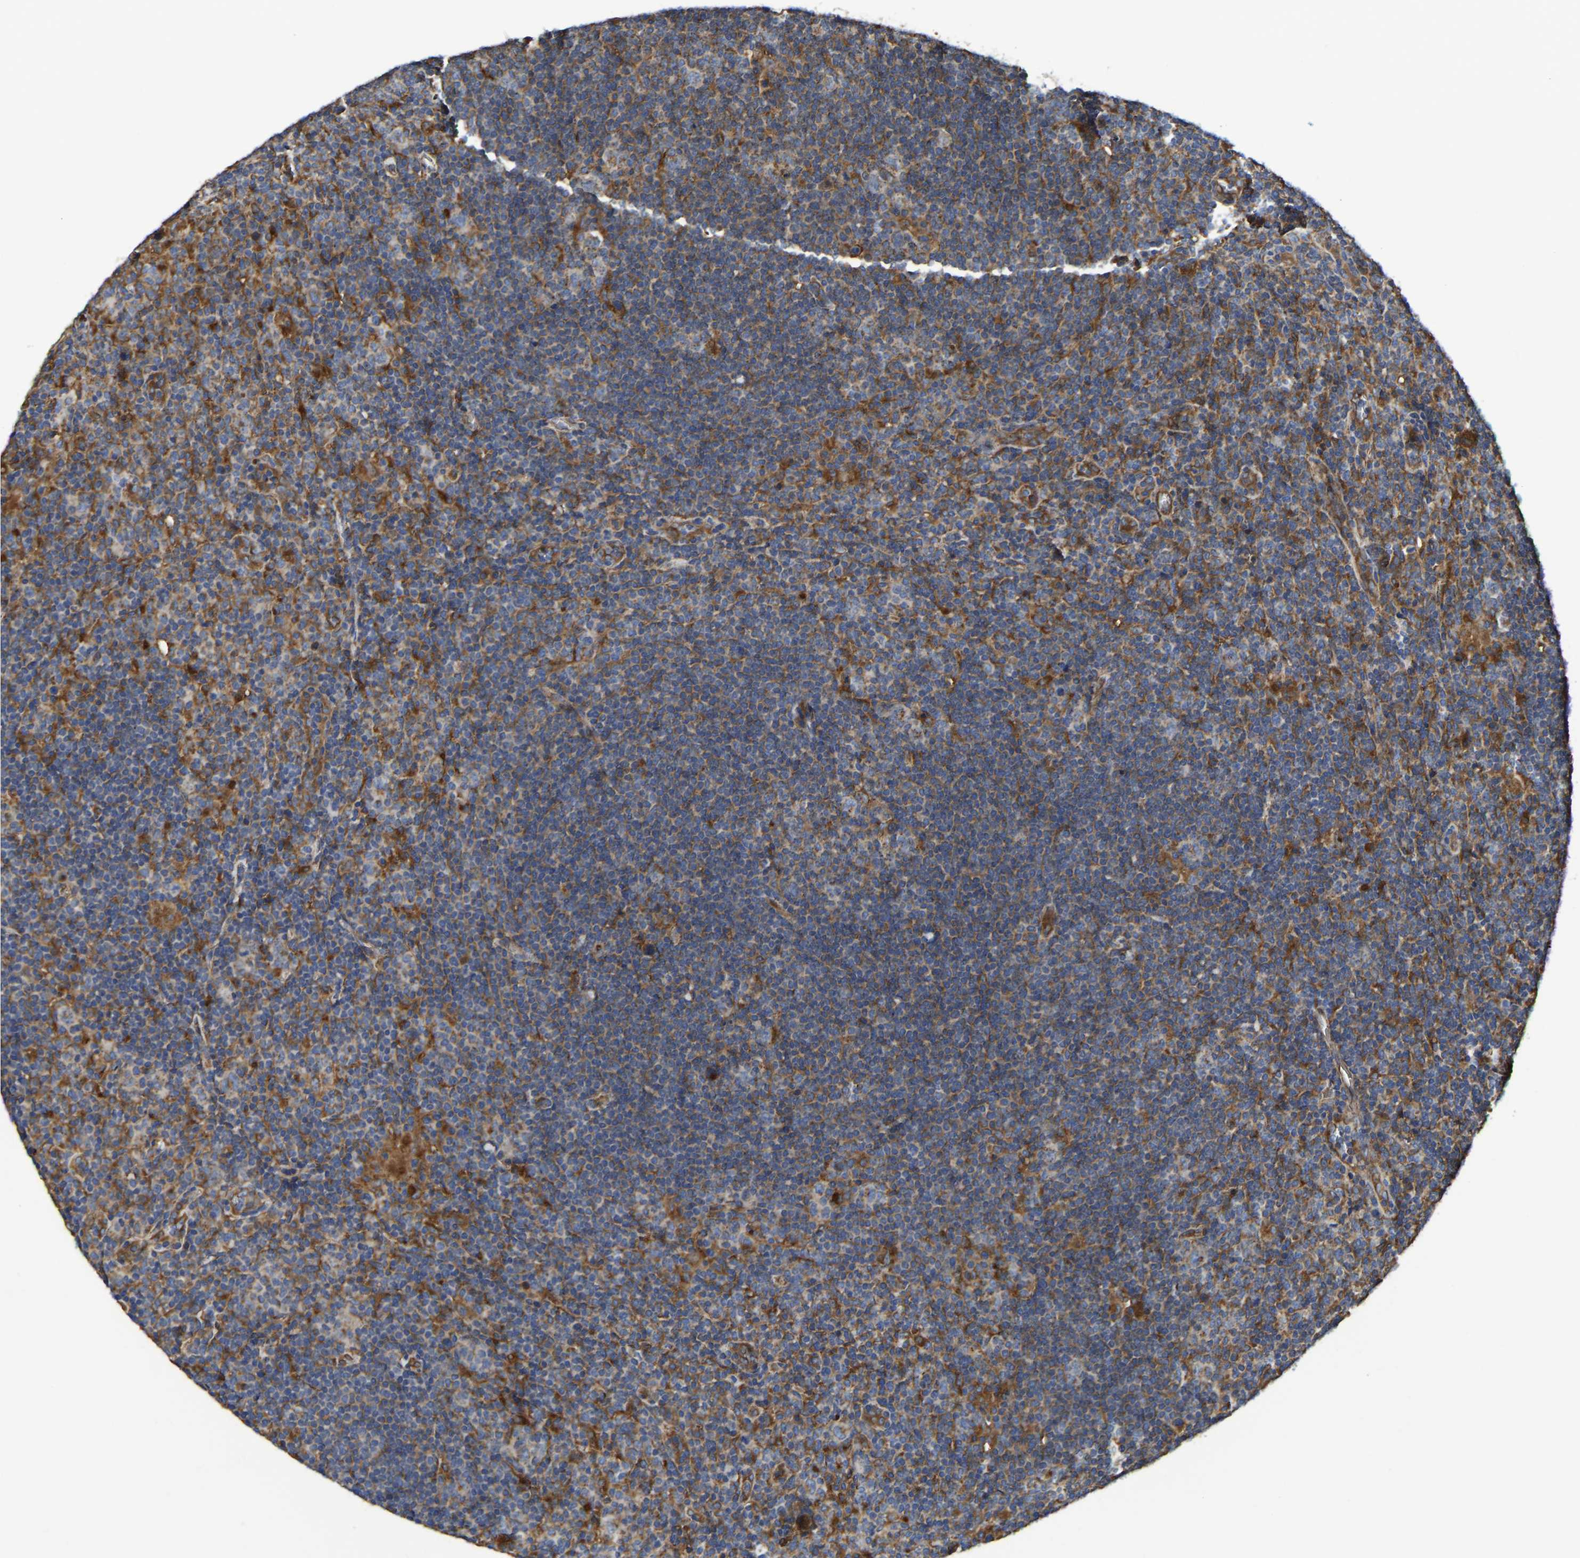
{"staining": {"intensity": "weak", "quantity": "25%-75%", "location": "cytoplasmic/membranous"}, "tissue": "lymphoma", "cell_type": "Tumor cells", "image_type": "cancer", "snomed": [{"axis": "morphology", "description": "Hodgkin's disease, NOS"}, {"axis": "topography", "description": "Lymph node"}], "caption": "Human lymphoma stained with a protein marker shows weak staining in tumor cells.", "gene": "FLNB", "patient": {"sex": "female", "age": 57}}